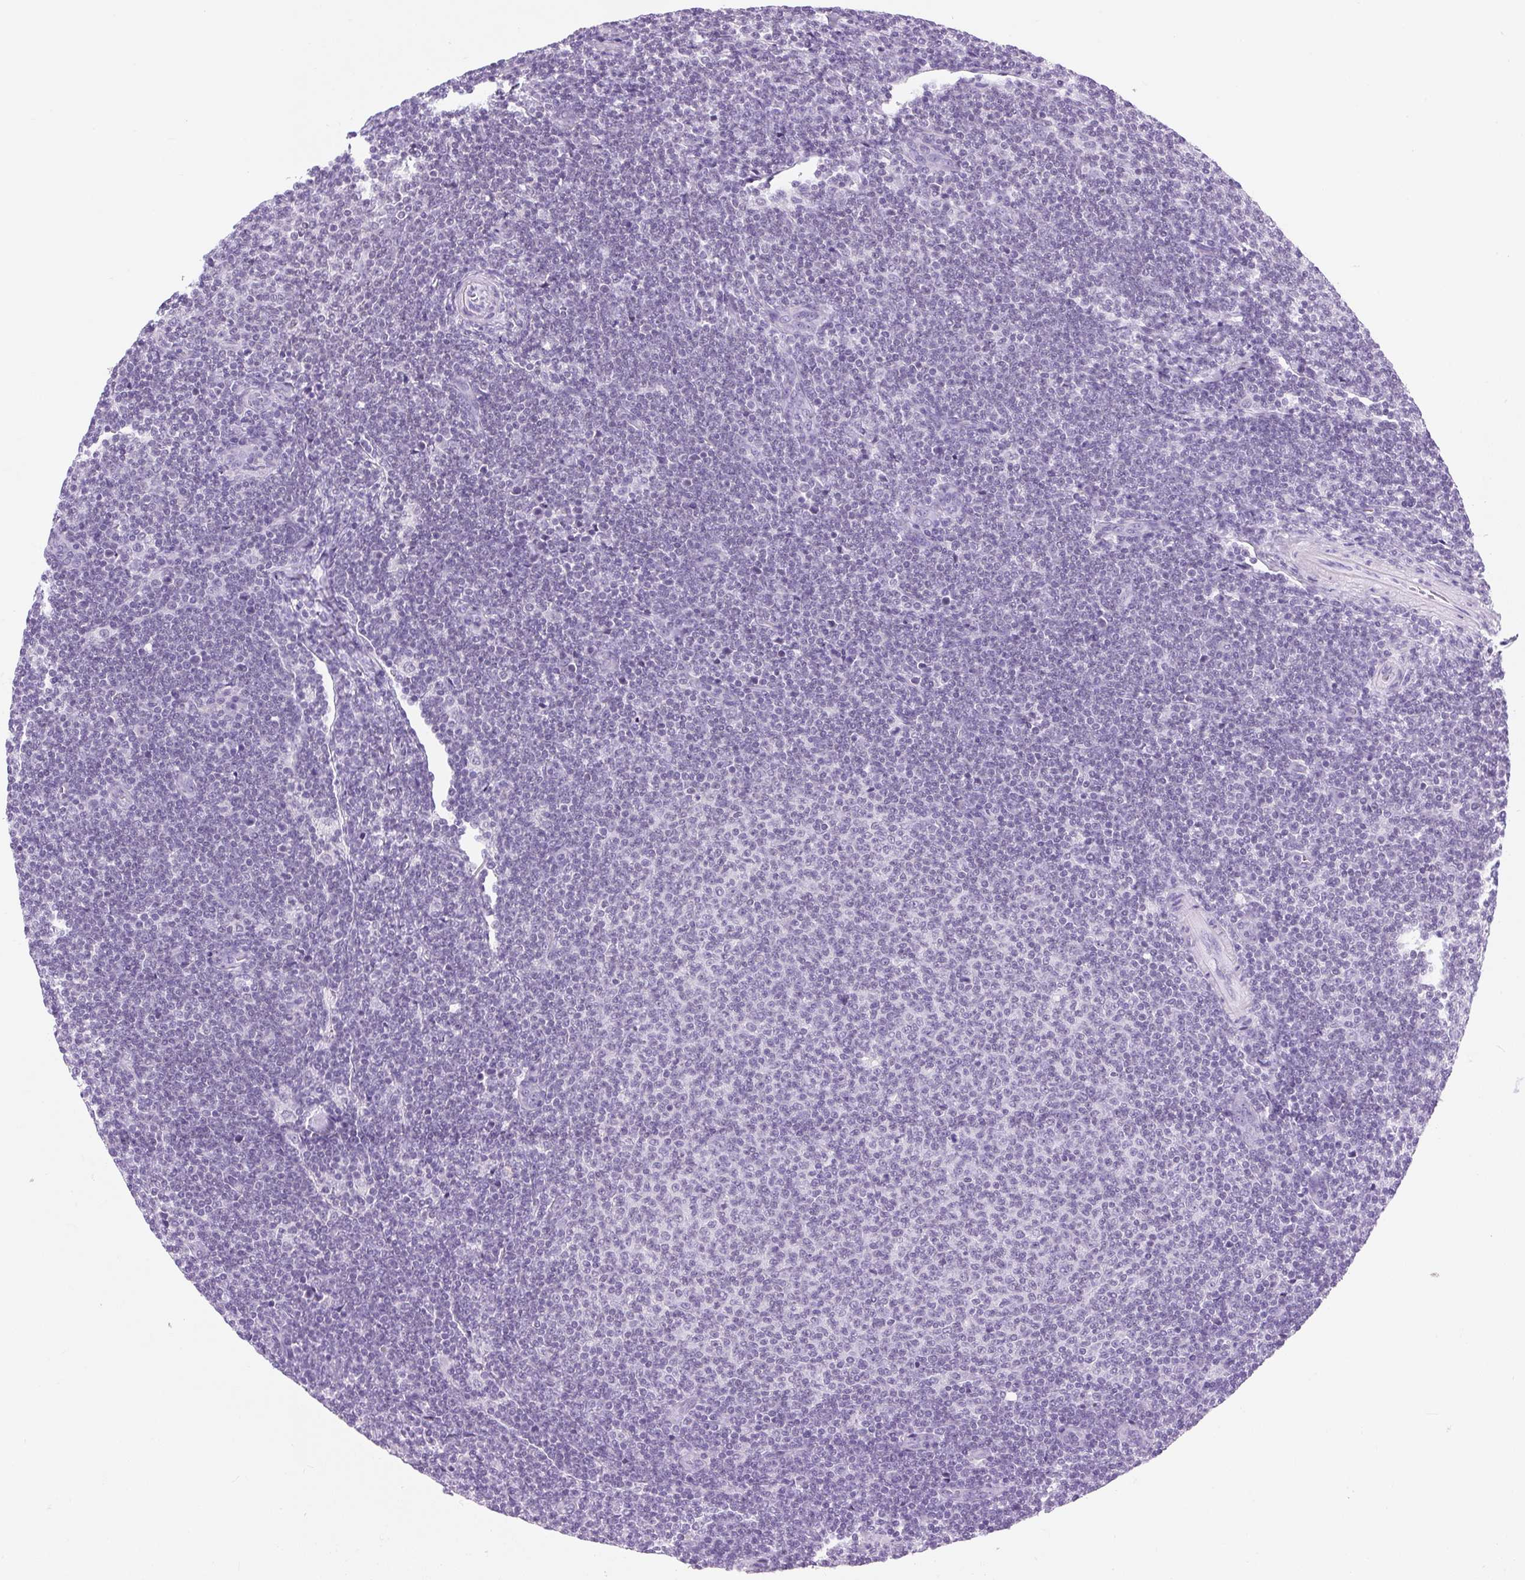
{"staining": {"intensity": "negative", "quantity": "none", "location": "none"}, "tissue": "lymphoma", "cell_type": "Tumor cells", "image_type": "cancer", "snomed": [{"axis": "morphology", "description": "Malignant lymphoma, non-Hodgkin's type, Low grade"}, {"axis": "topography", "description": "Lymph node"}], "caption": "Immunohistochemistry (IHC) photomicrograph of lymphoma stained for a protein (brown), which exhibits no staining in tumor cells. Nuclei are stained in blue.", "gene": "VPREB1", "patient": {"sex": "male", "age": 66}}